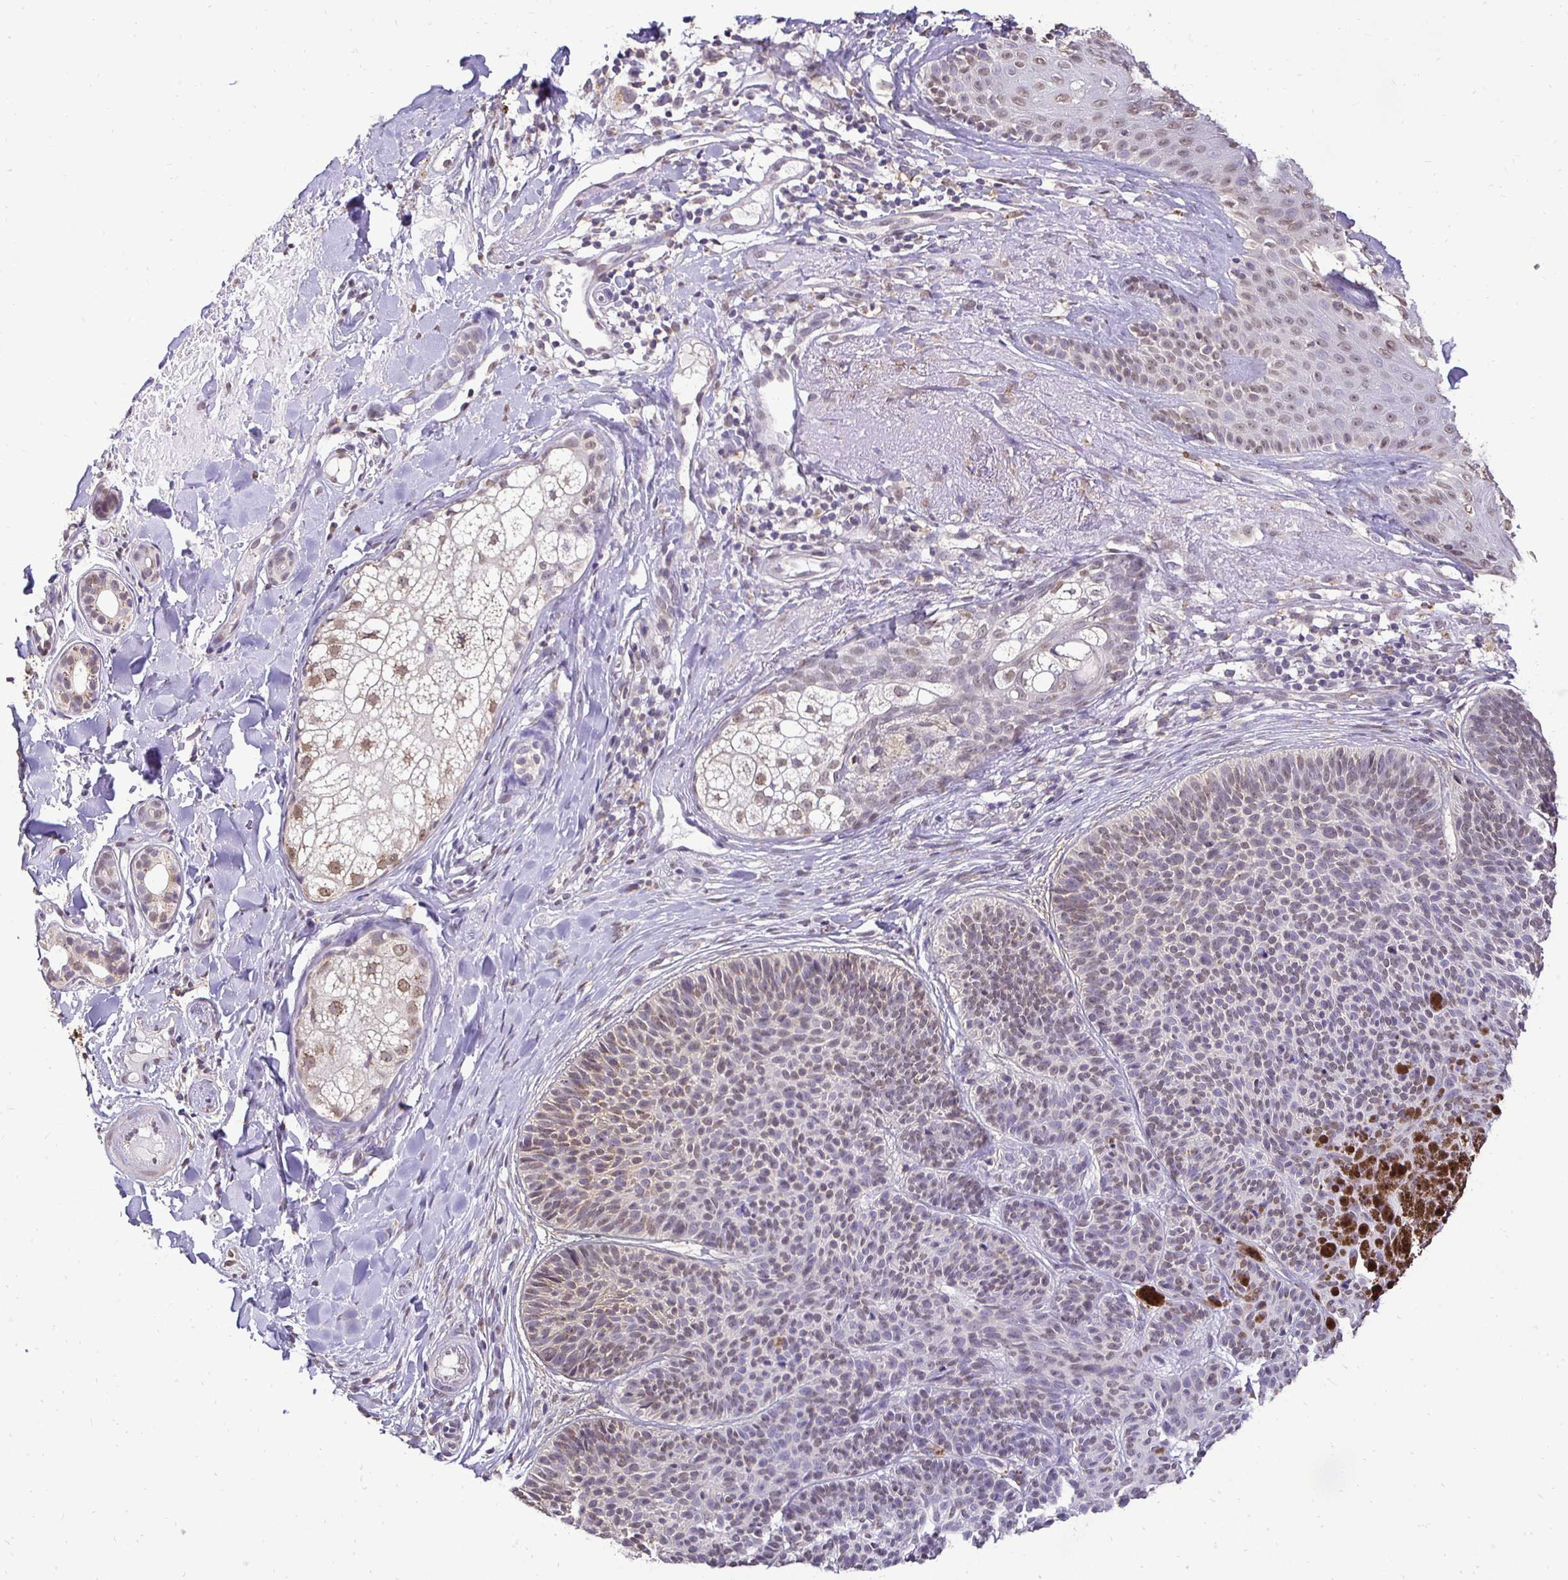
{"staining": {"intensity": "weak", "quantity": "25%-75%", "location": "nuclear"}, "tissue": "skin cancer", "cell_type": "Tumor cells", "image_type": "cancer", "snomed": [{"axis": "morphology", "description": "Basal cell carcinoma"}, {"axis": "topography", "description": "Skin"}], "caption": "Tumor cells show weak nuclear expression in about 25%-75% of cells in basal cell carcinoma (skin).", "gene": "RHEBL1", "patient": {"sex": "male", "age": 82}}